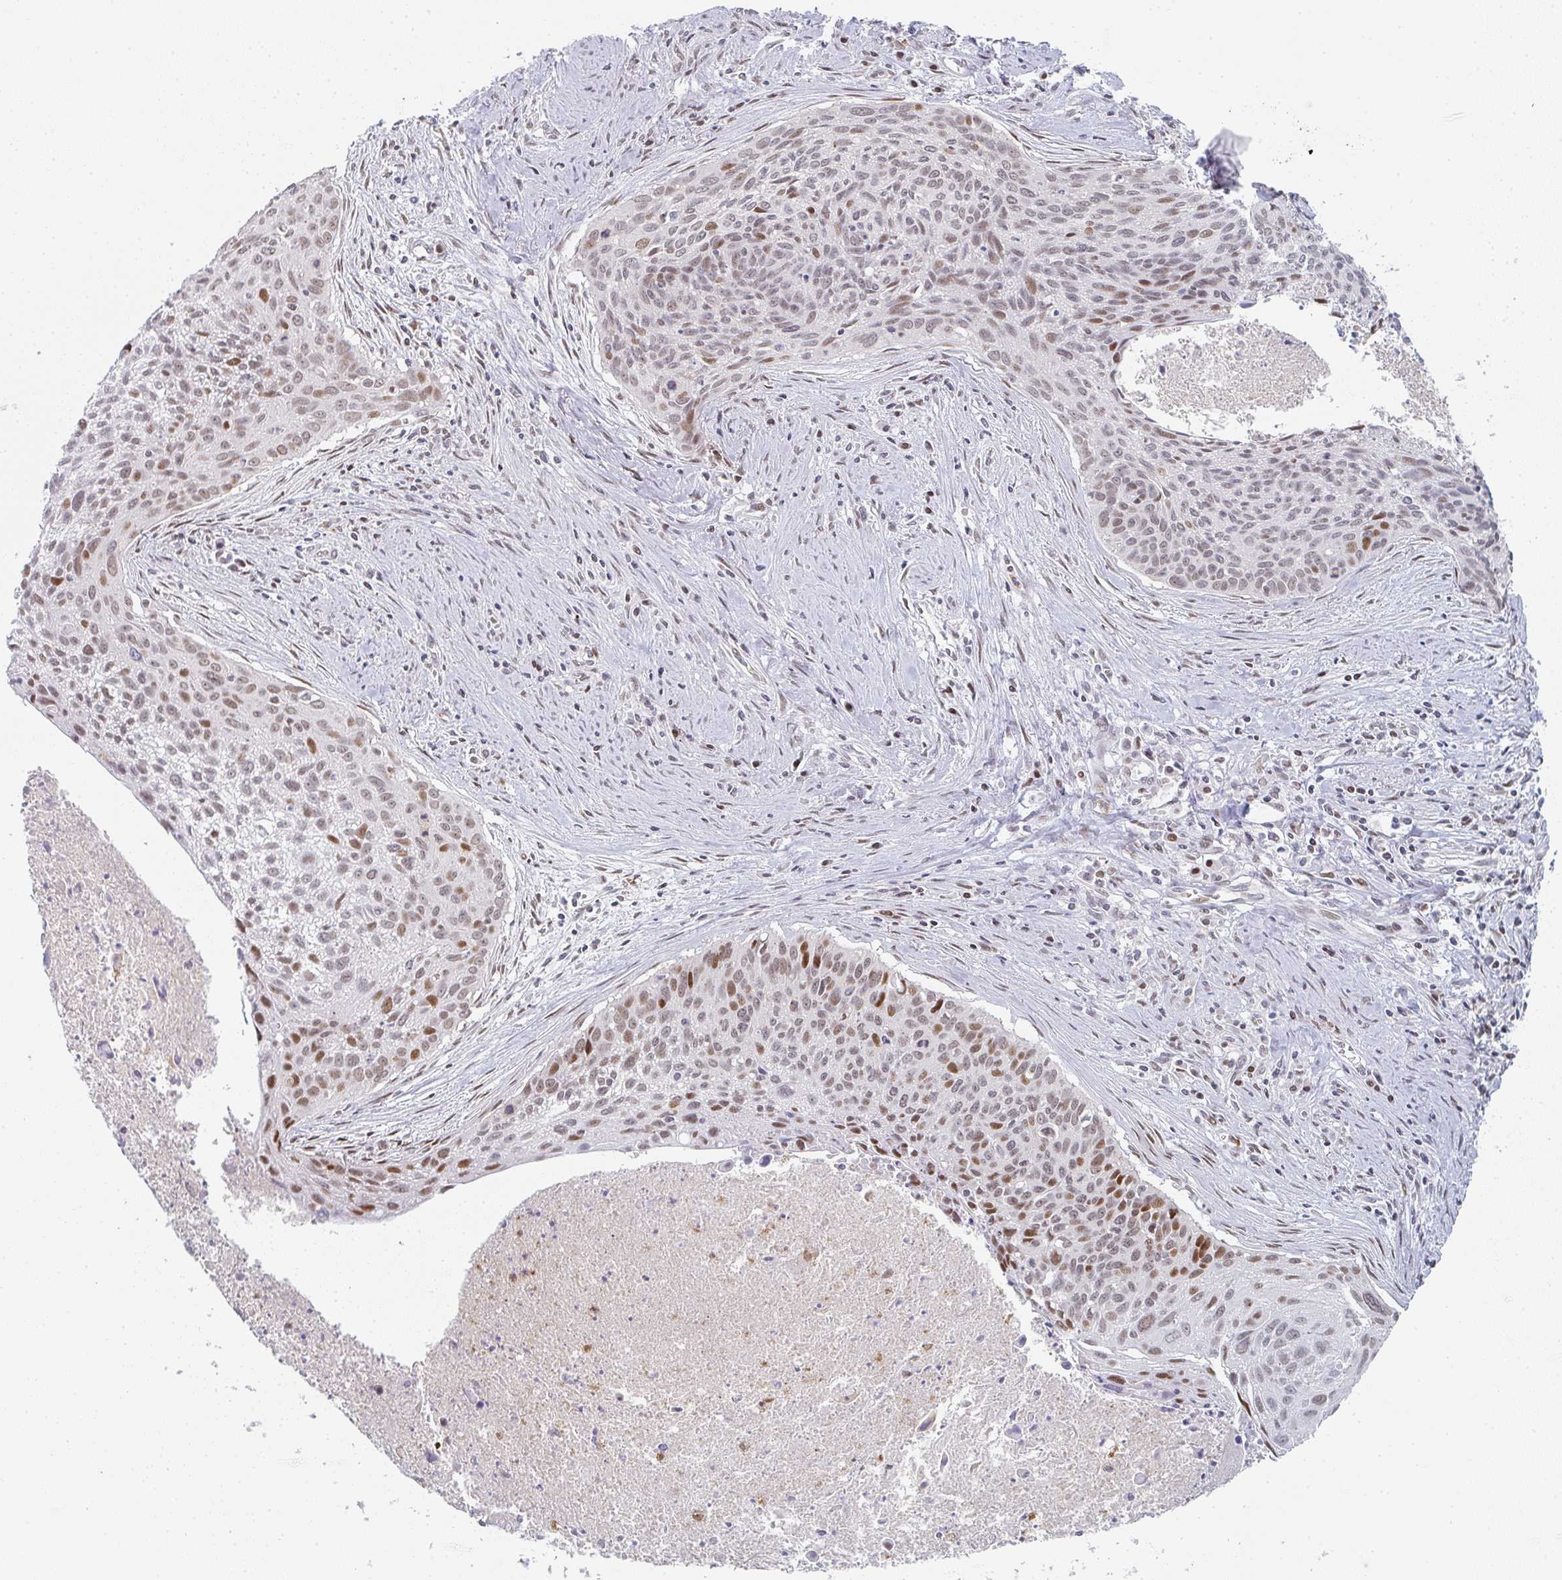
{"staining": {"intensity": "weak", "quantity": ">75%", "location": "nuclear"}, "tissue": "cervical cancer", "cell_type": "Tumor cells", "image_type": "cancer", "snomed": [{"axis": "morphology", "description": "Squamous cell carcinoma, NOS"}, {"axis": "topography", "description": "Cervix"}], "caption": "Immunohistochemical staining of cervical cancer (squamous cell carcinoma) displays low levels of weak nuclear protein staining in approximately >75% of tumor cells.", "gene": "LIN54", "patient": {"sex": "female", "age": 55}}